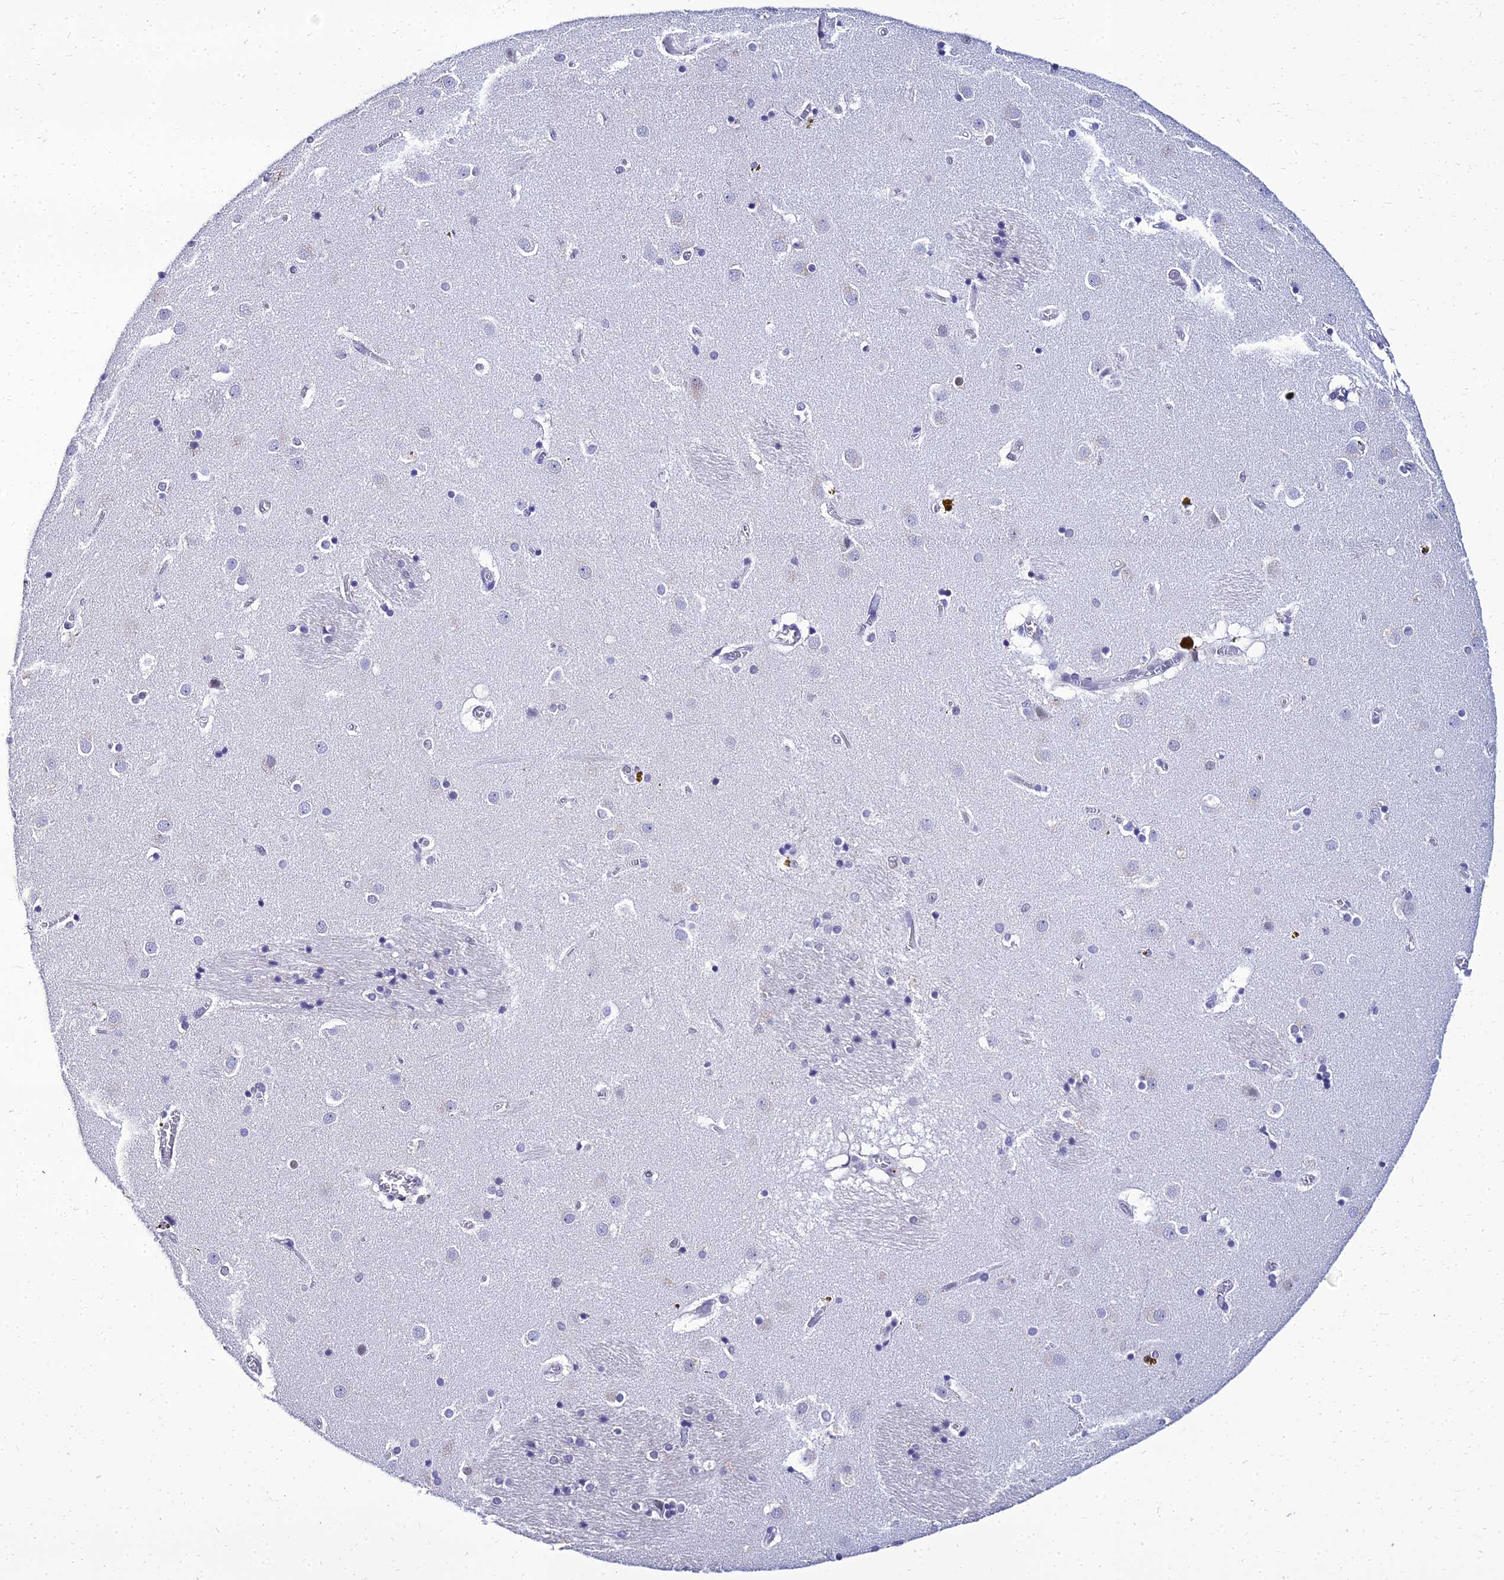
{"staining": {"intensity": "negative", "quantity": "none", "location": "none"}, "tissue": "caudate", "cell_type": "Glial cells", "image_type": "normal", "snomed": [{"axis": "morphology", "description": "Normal tissue, NOS"}, {"axis": "topography", "description": "Lateral ventricle wall"}], "caption": "IHC micrograph of normal caudate stained for a protein (brown), which reveals no positivity in glial cells. (Brightfield microscopy of DAB immunohistochemistry (IHC) at high magnification).", "gene": "PPP4R2", "patient": {"sex": "male", "age": 70}}